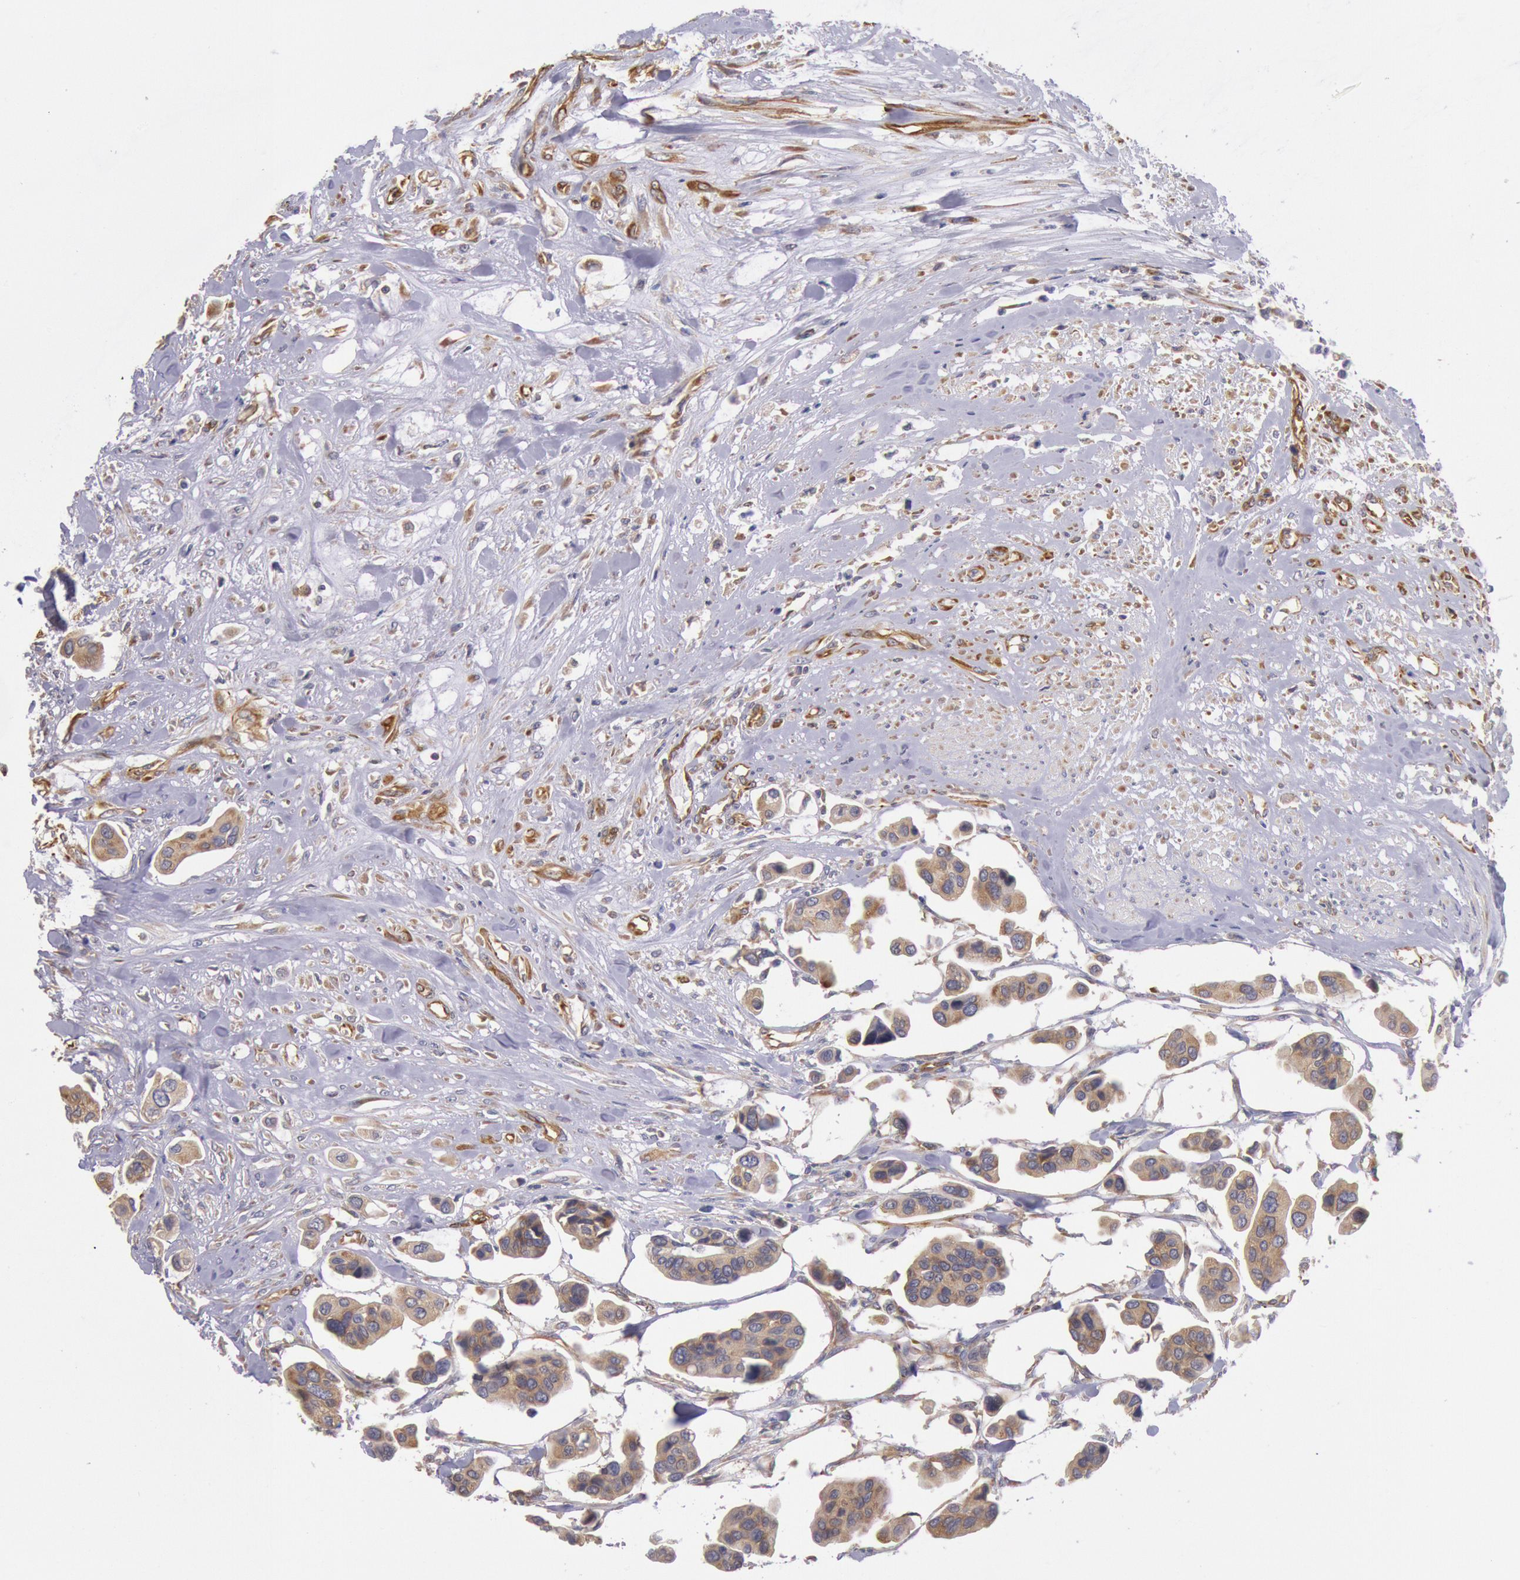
{"staining": {"intensity": "moderate", "quantity": ">75%", "location": "cytoplasmic/membranous"}, "tissue": "urothelial cancer", "cell_type": "Tumor cells", "image_type": "cancer", "snomed": [{"axis": "morphology", "description": "Adenocarcinoma, NOS"}, {"axis": "topography", "description": "Urinary bladder"}], "caption": "Immunohistochemistry (DAB (3,3'-diaminobenzidine)) staining of urothelial cancer shows moderate cytoplasmic/membranous protein positivity in approximately >75% of tumor cells.", "gene": "DRG1", "patient": {"sex": "male", "age": 61}}